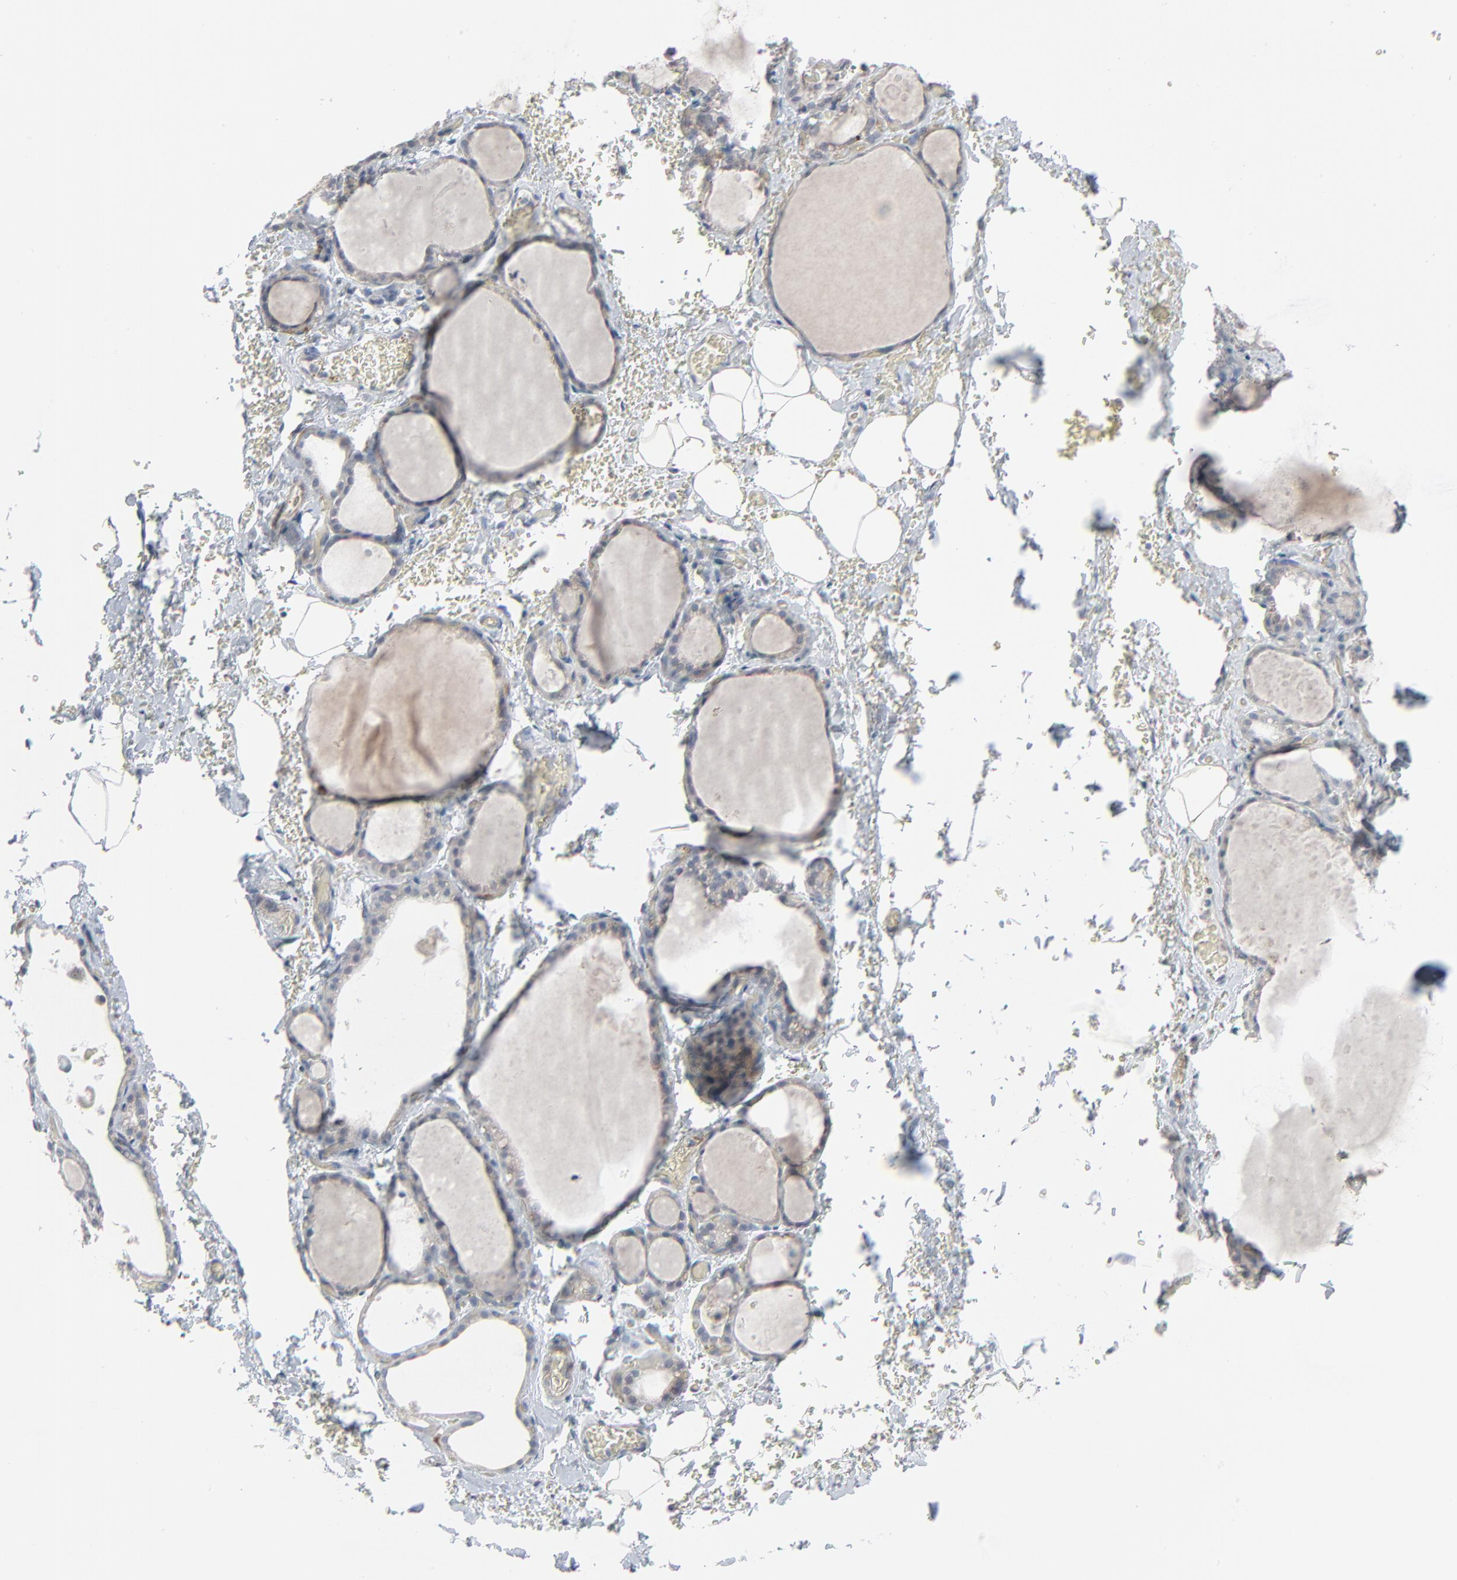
{"staining": {"intensity": "negative", "quantity": "none", "location": "none"}, "tissue": "thyroid gland", "cell_type": "Glandular cells", "image_type": "normal", "snomed": [{"axis": "morphology", "description": "Normal tissue, NOS"}, {"axis": "topography", "description": "Thyroid gland"}], "caption": "High power microscopy histopathology image of an immunohistochemistry image of unremarkable thyroid gland, revealing no significant expression in glandular cells.", "gene": "NEUROD1", "patient": {"sex": "male", "age": 61}}